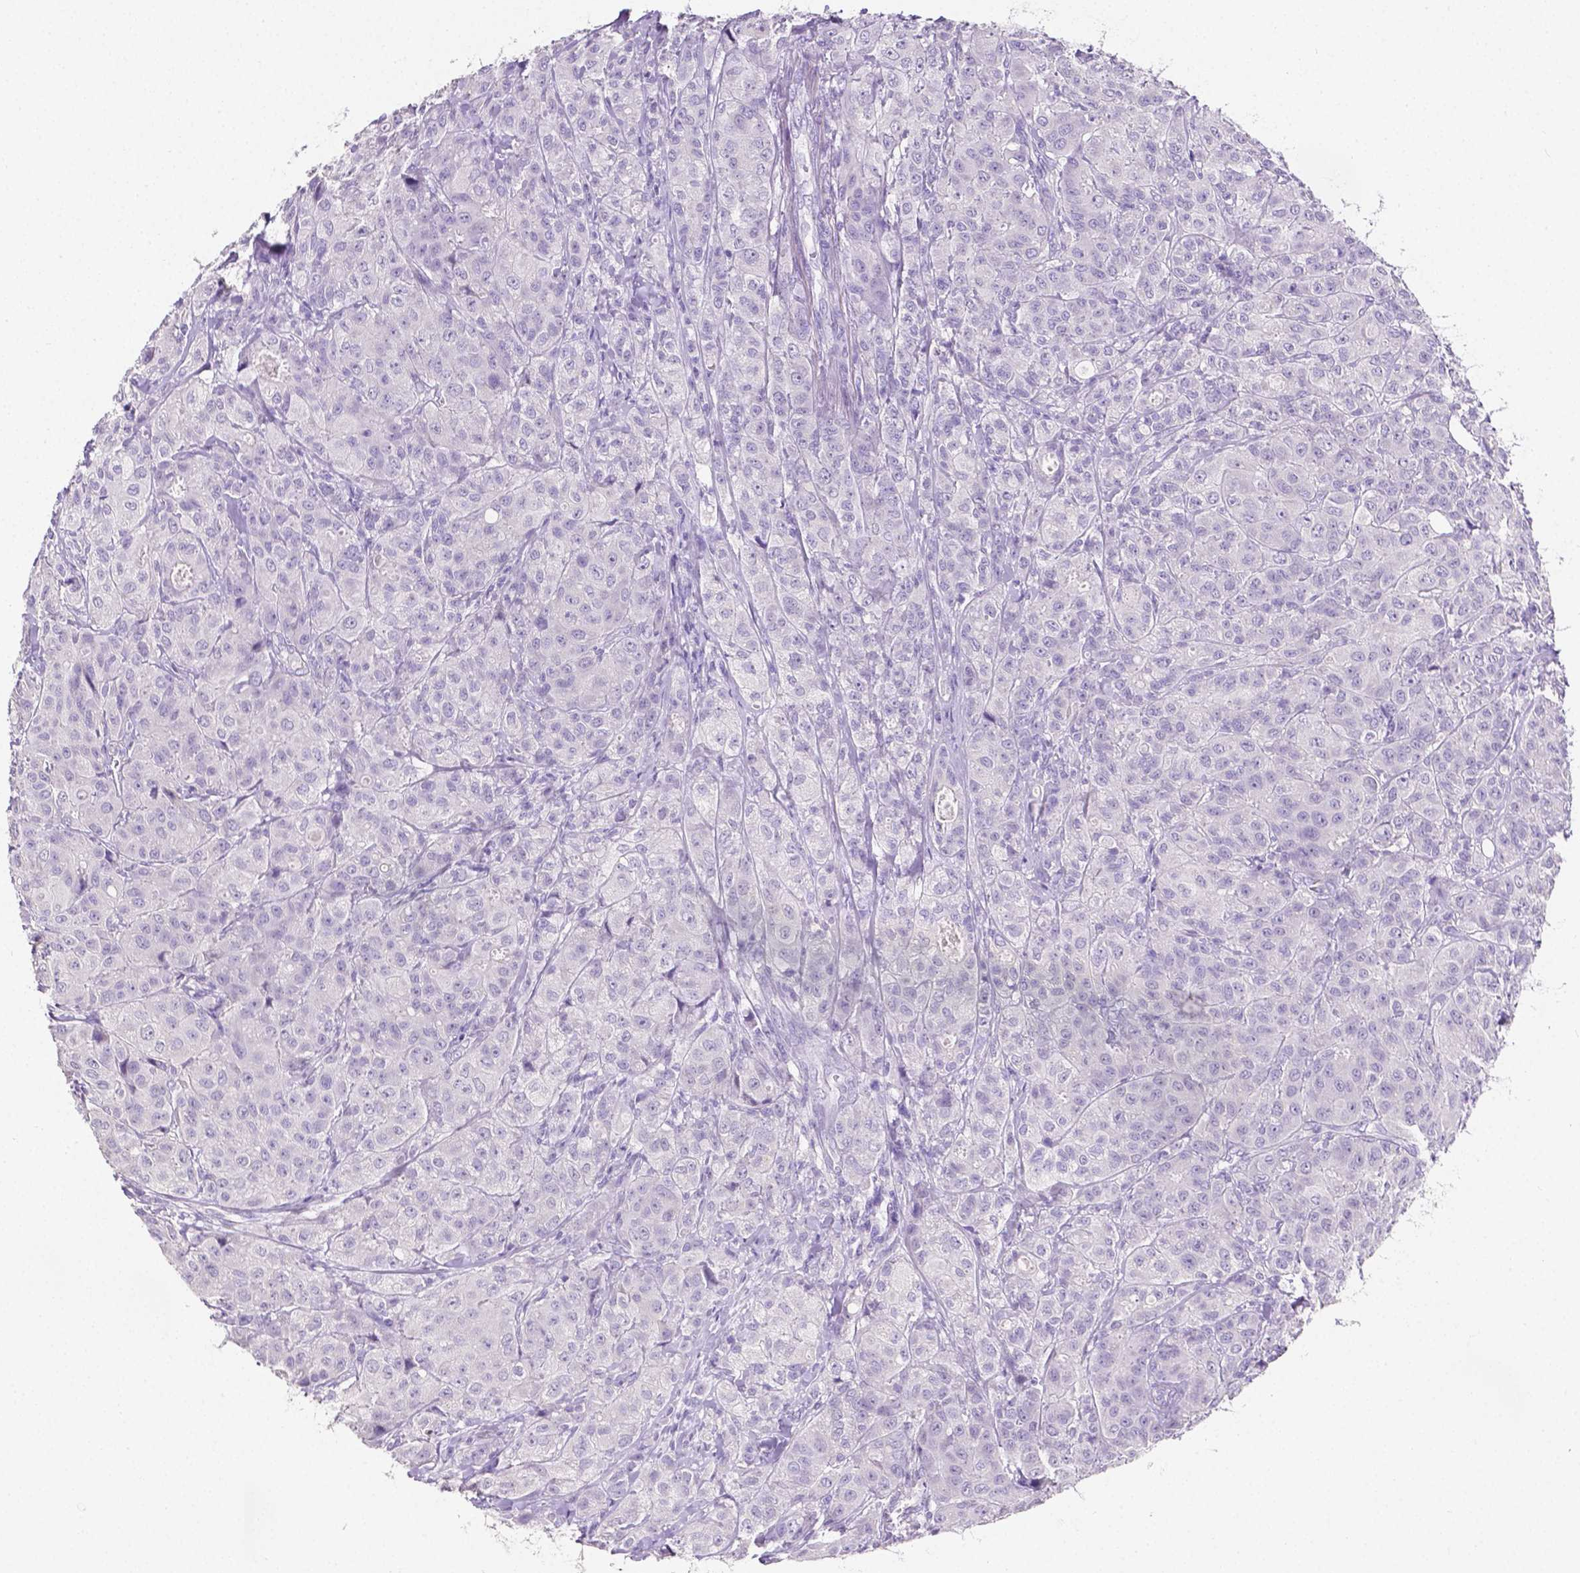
{"staining": {"intensity": "negative", "quantity": "none", "location": "none"}, "tissue": "breast cancer", "cell_type": "Tumor cells", "image_type": "cancer", "snomed": [{"axis": "morphology", "description": "Duct carcinoma"}, {"axis": "topography", "description": "Breast"}], "caption": "Immunohistochemical staining of breast cancer (invasive ductal carcinoma) shows no significant positivity in tumor cells.", "gene": "SLC22A2", "patient": {"sex": "female", "age": 43}}